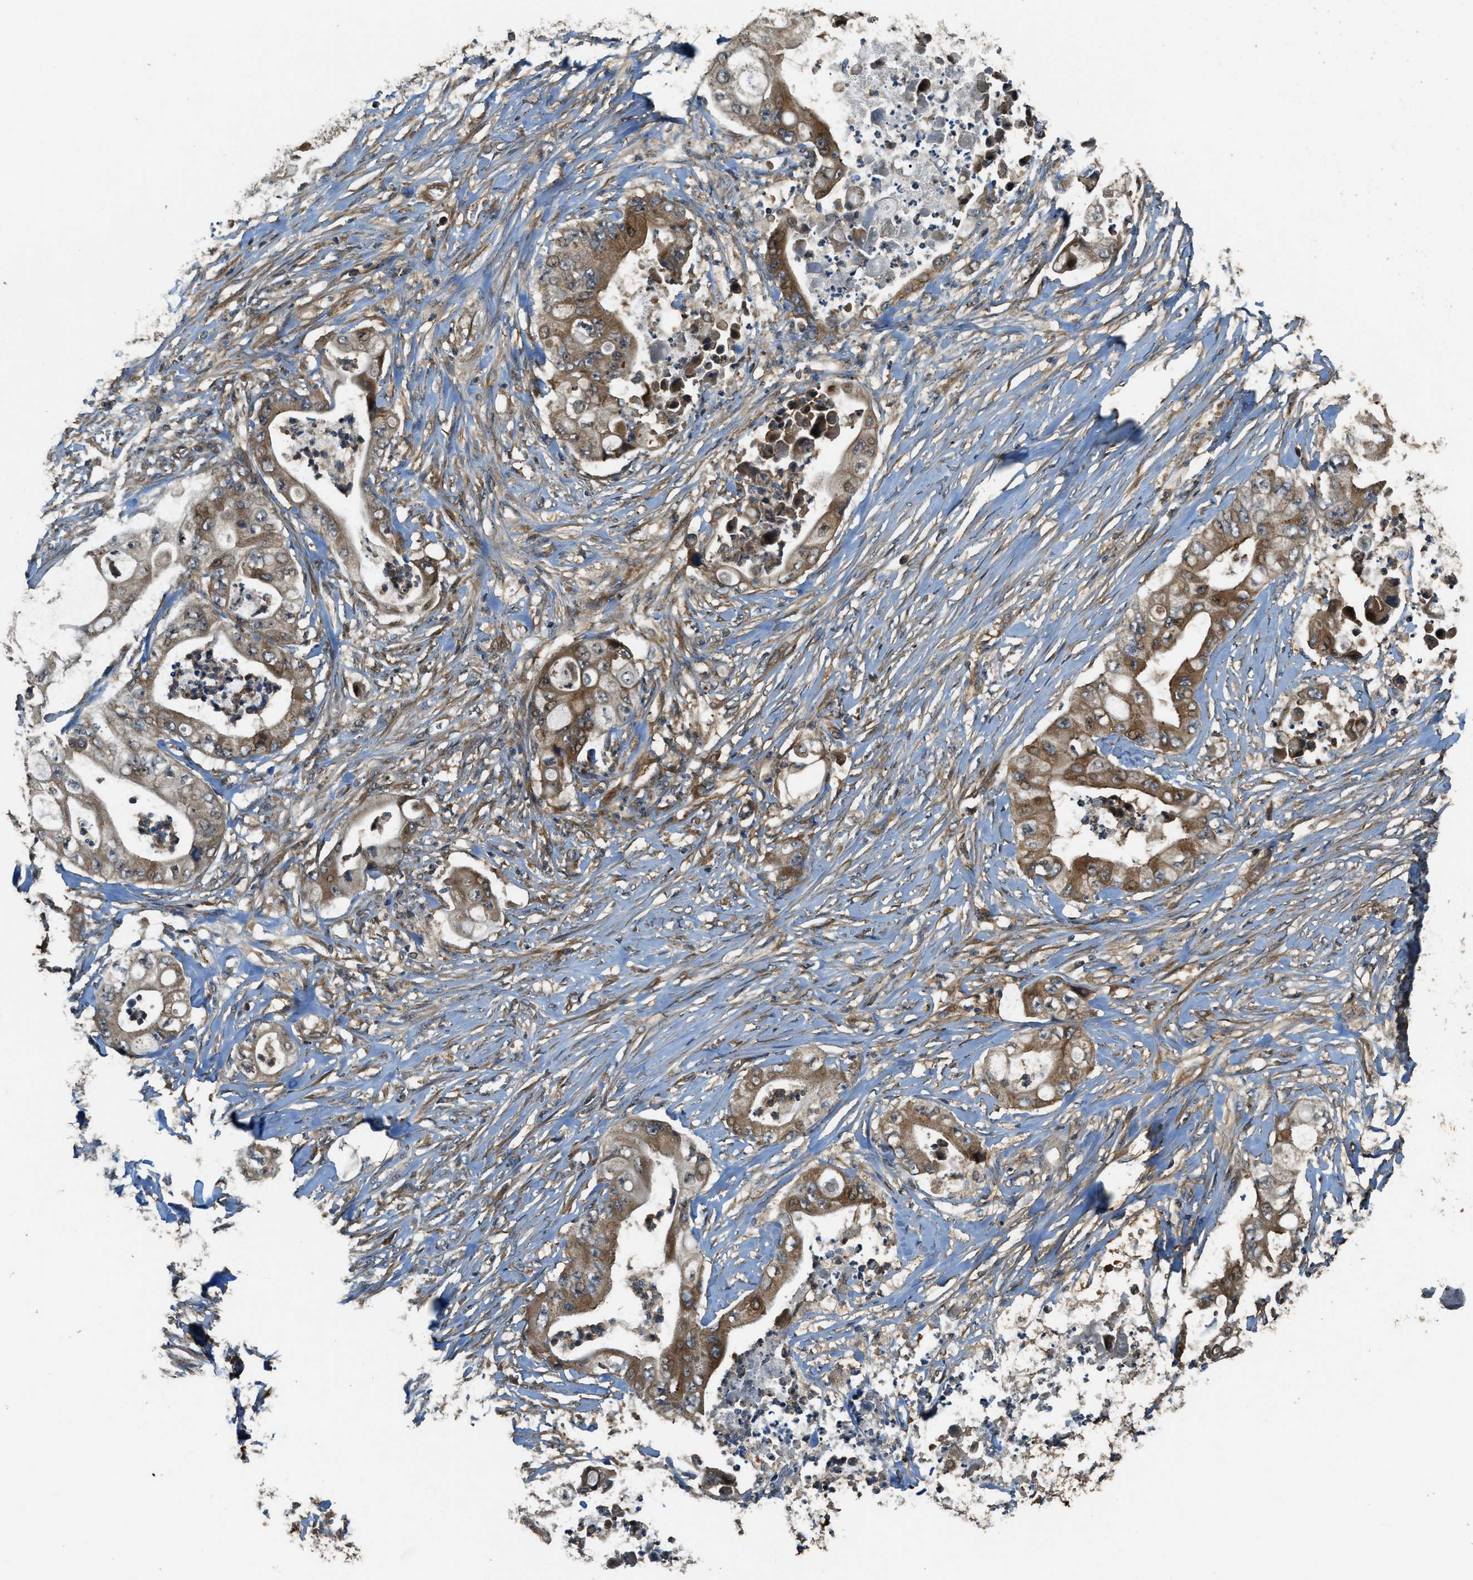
{"staining": {"intensity": "moderate", "quantity": ">75%", "location": "cytoplasmic/membranous"}, "tissue": "stomach cancer", "cell_type": "Tumor cells", "image_type": "cancer", "snomed": [{"axis": "morphology", "description": "Adenocarcinoma, NOS"}, {"axis": "topography", "description": "Stomach"}], "caption": "A brown stain highlights moderate cytoplasmic/membranous positivity of a protein in human stomach adenocarcinoma tumor cells.", "gene": "PPP6R3", "patient": {"sex": "female", "age": 73}}